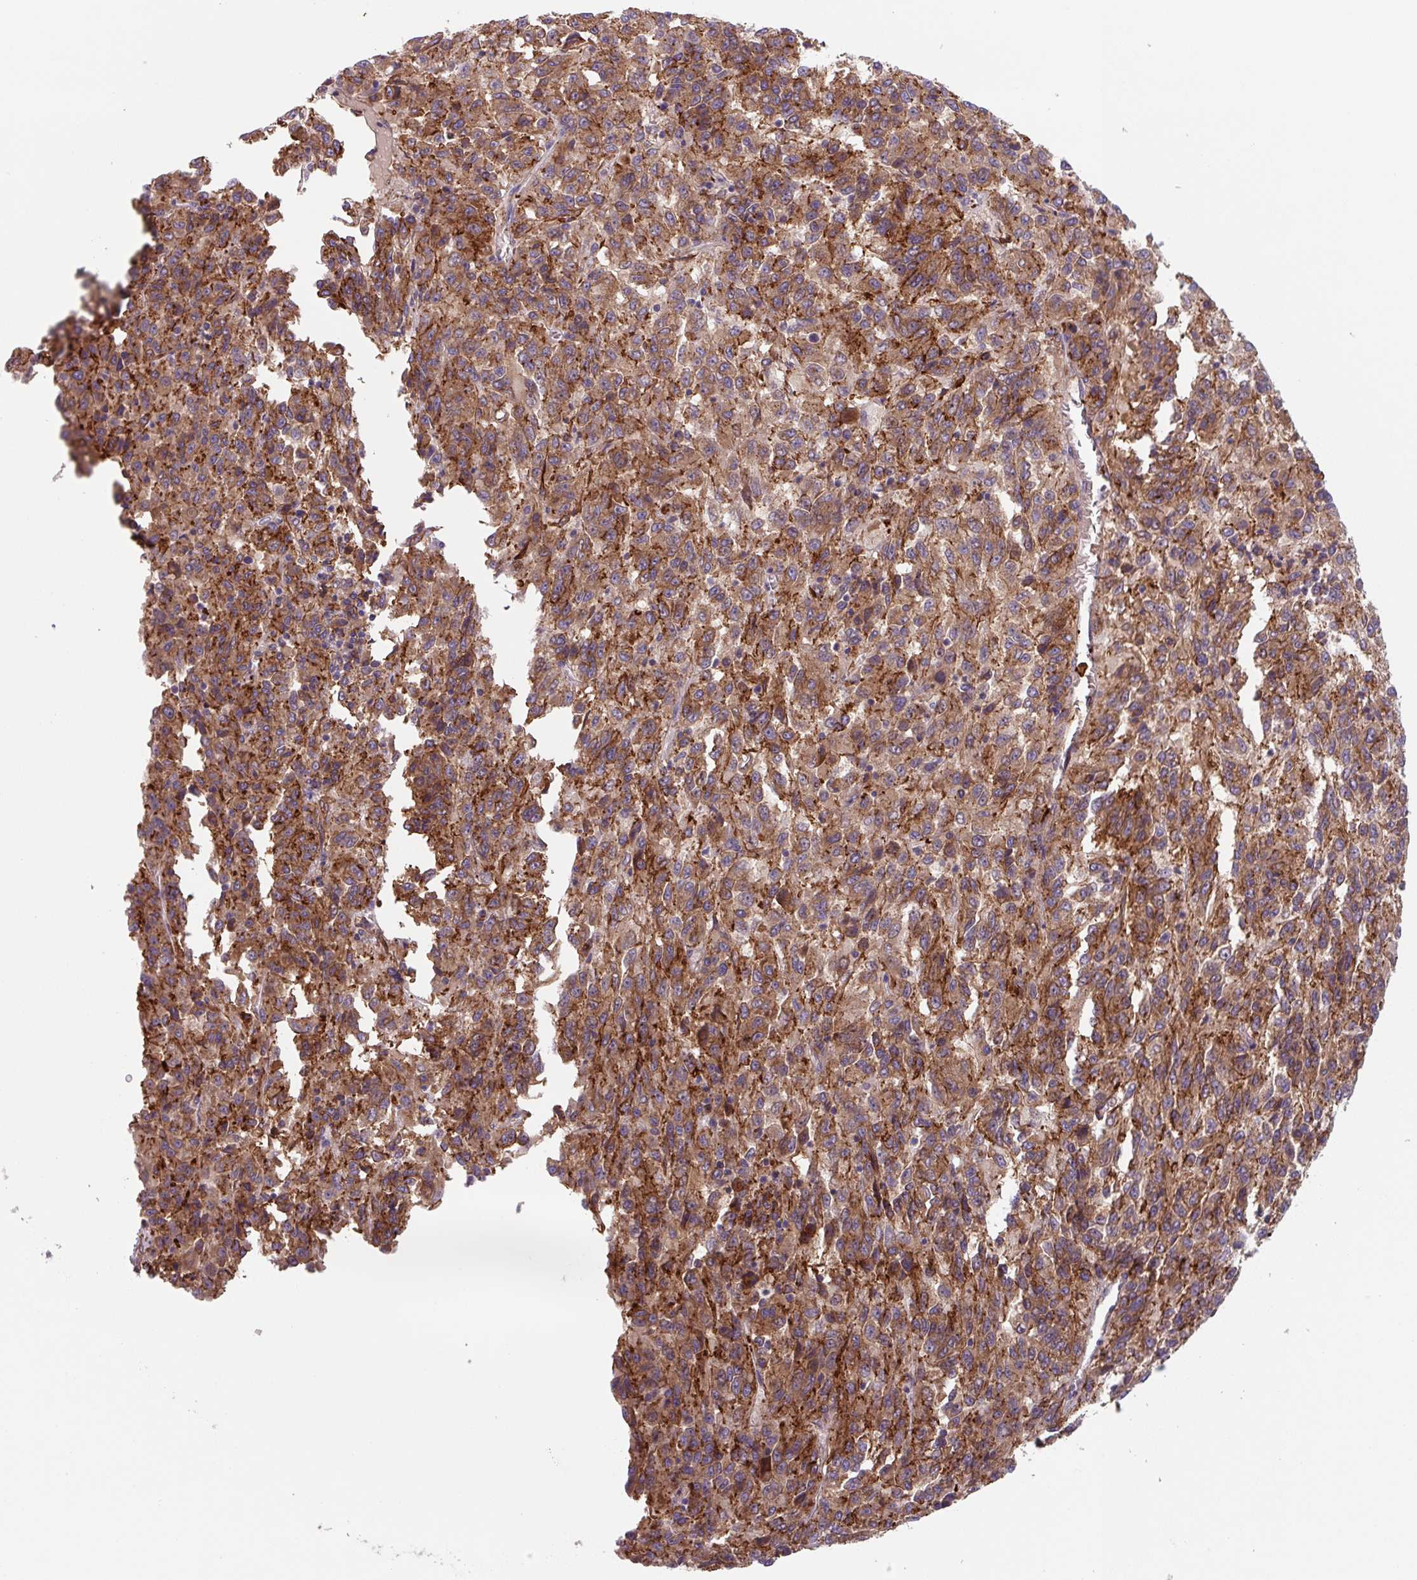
{"staining": {"intensity": "moderate", "quantity": ">75%", "location": "cytoplasmic/membranous"}, "tissue": "melanoma", "cell_type": "Tumor cells", "image_type": "cancer", "snomed": [{"axis": "morphology", "description": "Malignant melanoma, Metastatic site"}, {"axis": "topography", "description": "Lung"}], "caption": "Immunohistochemistry of human malignant melanoma (metastatic site) shows medium levels of moderate cytoplasmic/membranous positivity in about >75% of tumor cells.", "gene": "DHFR2", "patient": {"sex": "male", "age": 64}}